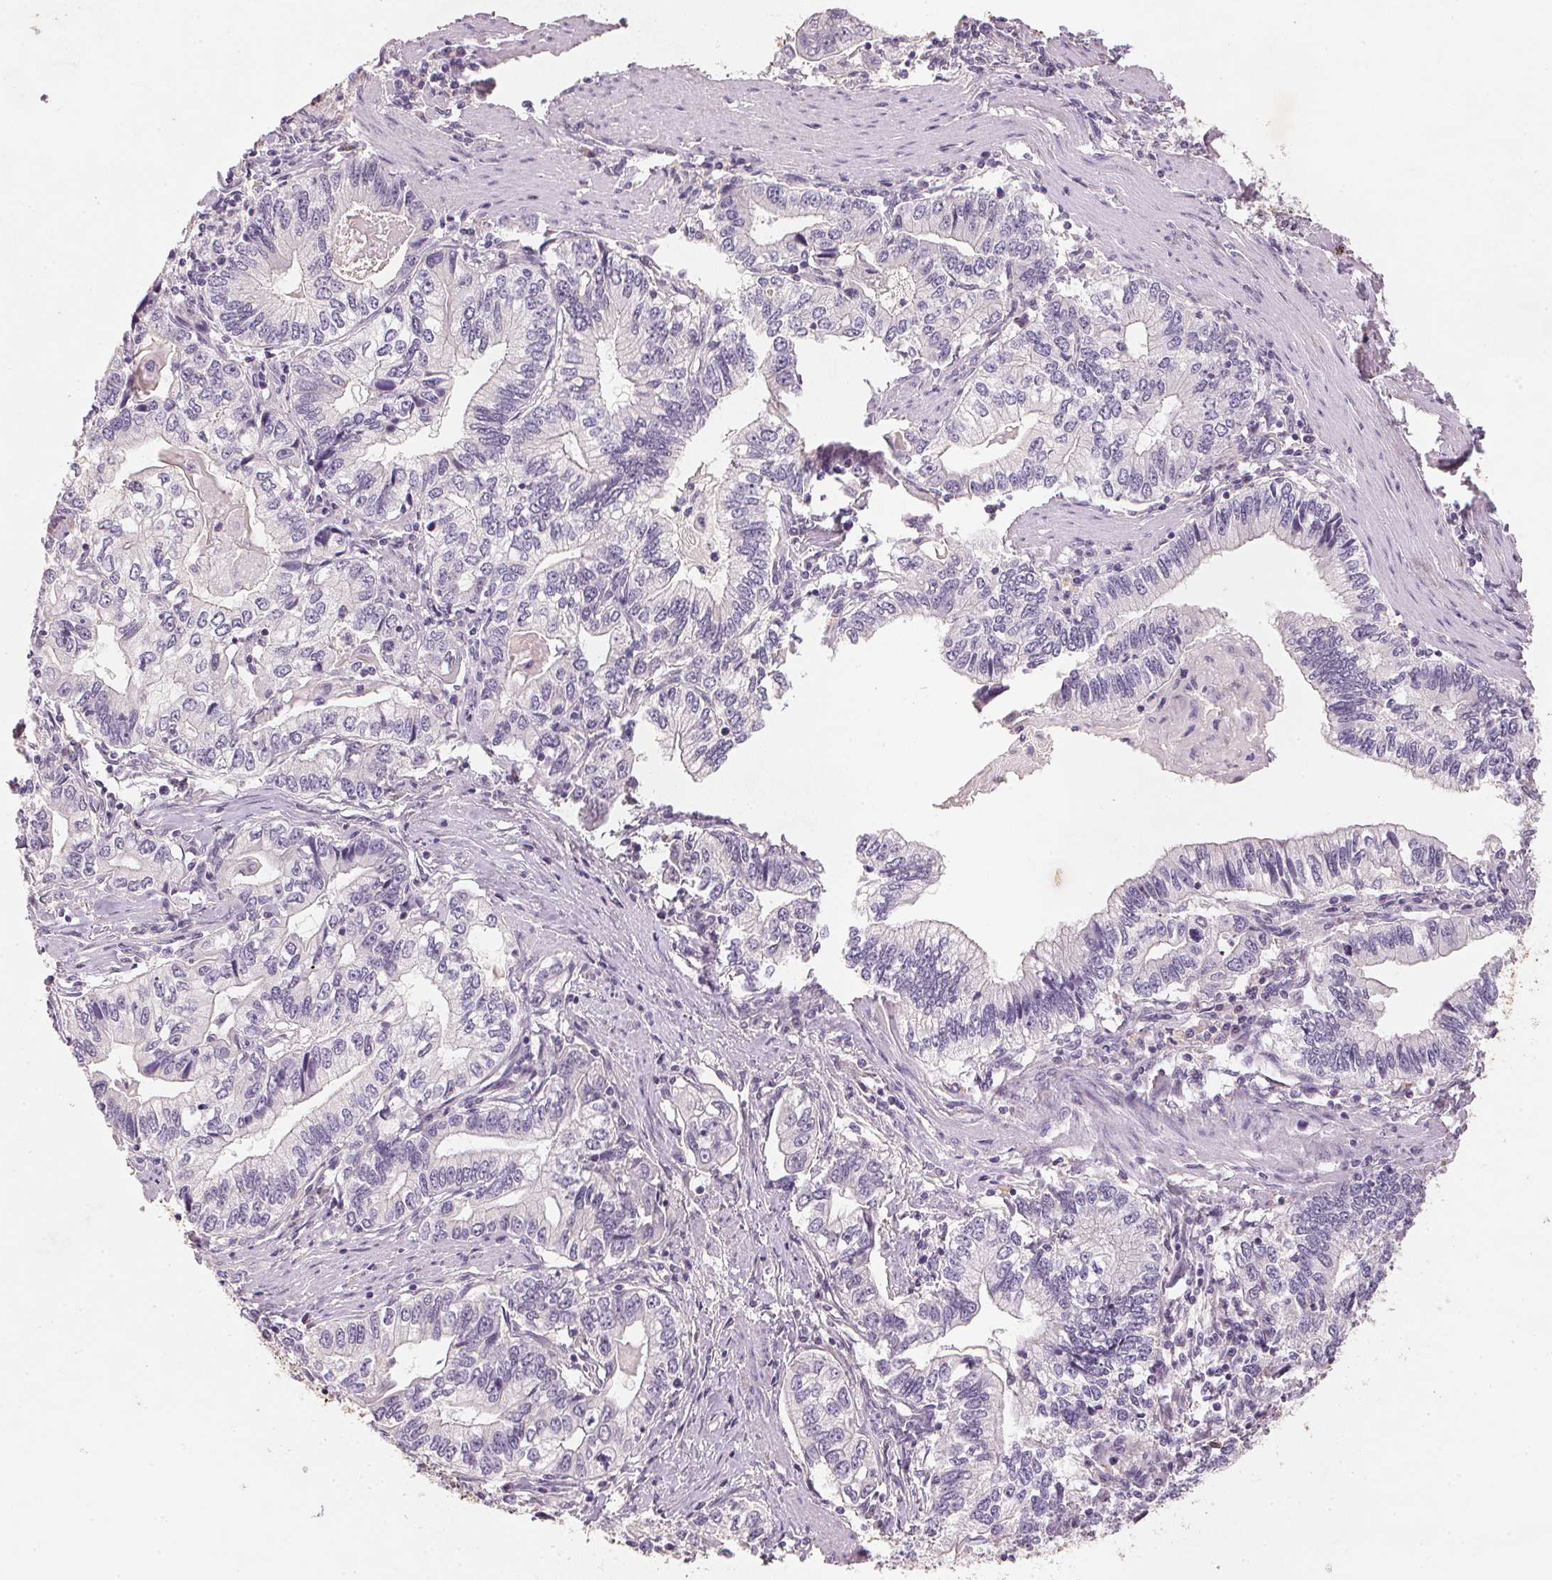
{"staining": {"intensity": "negative", "quantity": "none", "location": "none"}, "tissue": "stomach cancer", "cell_type": "Tumor cells", "image_type": "cancer", "snomed": [{"axis": "morphology", "description": "Adenocarcinoma, NOS"}, {"axis": "topography", "description": "Stomach, lower"}], "caption": "Immunohistochemical staining of human stomach cancer (adenocarcinoma) shows no significant positivity in tumor cells.", "gene": "CXCL5", "patient": {"sex": "female", "age": 72}}